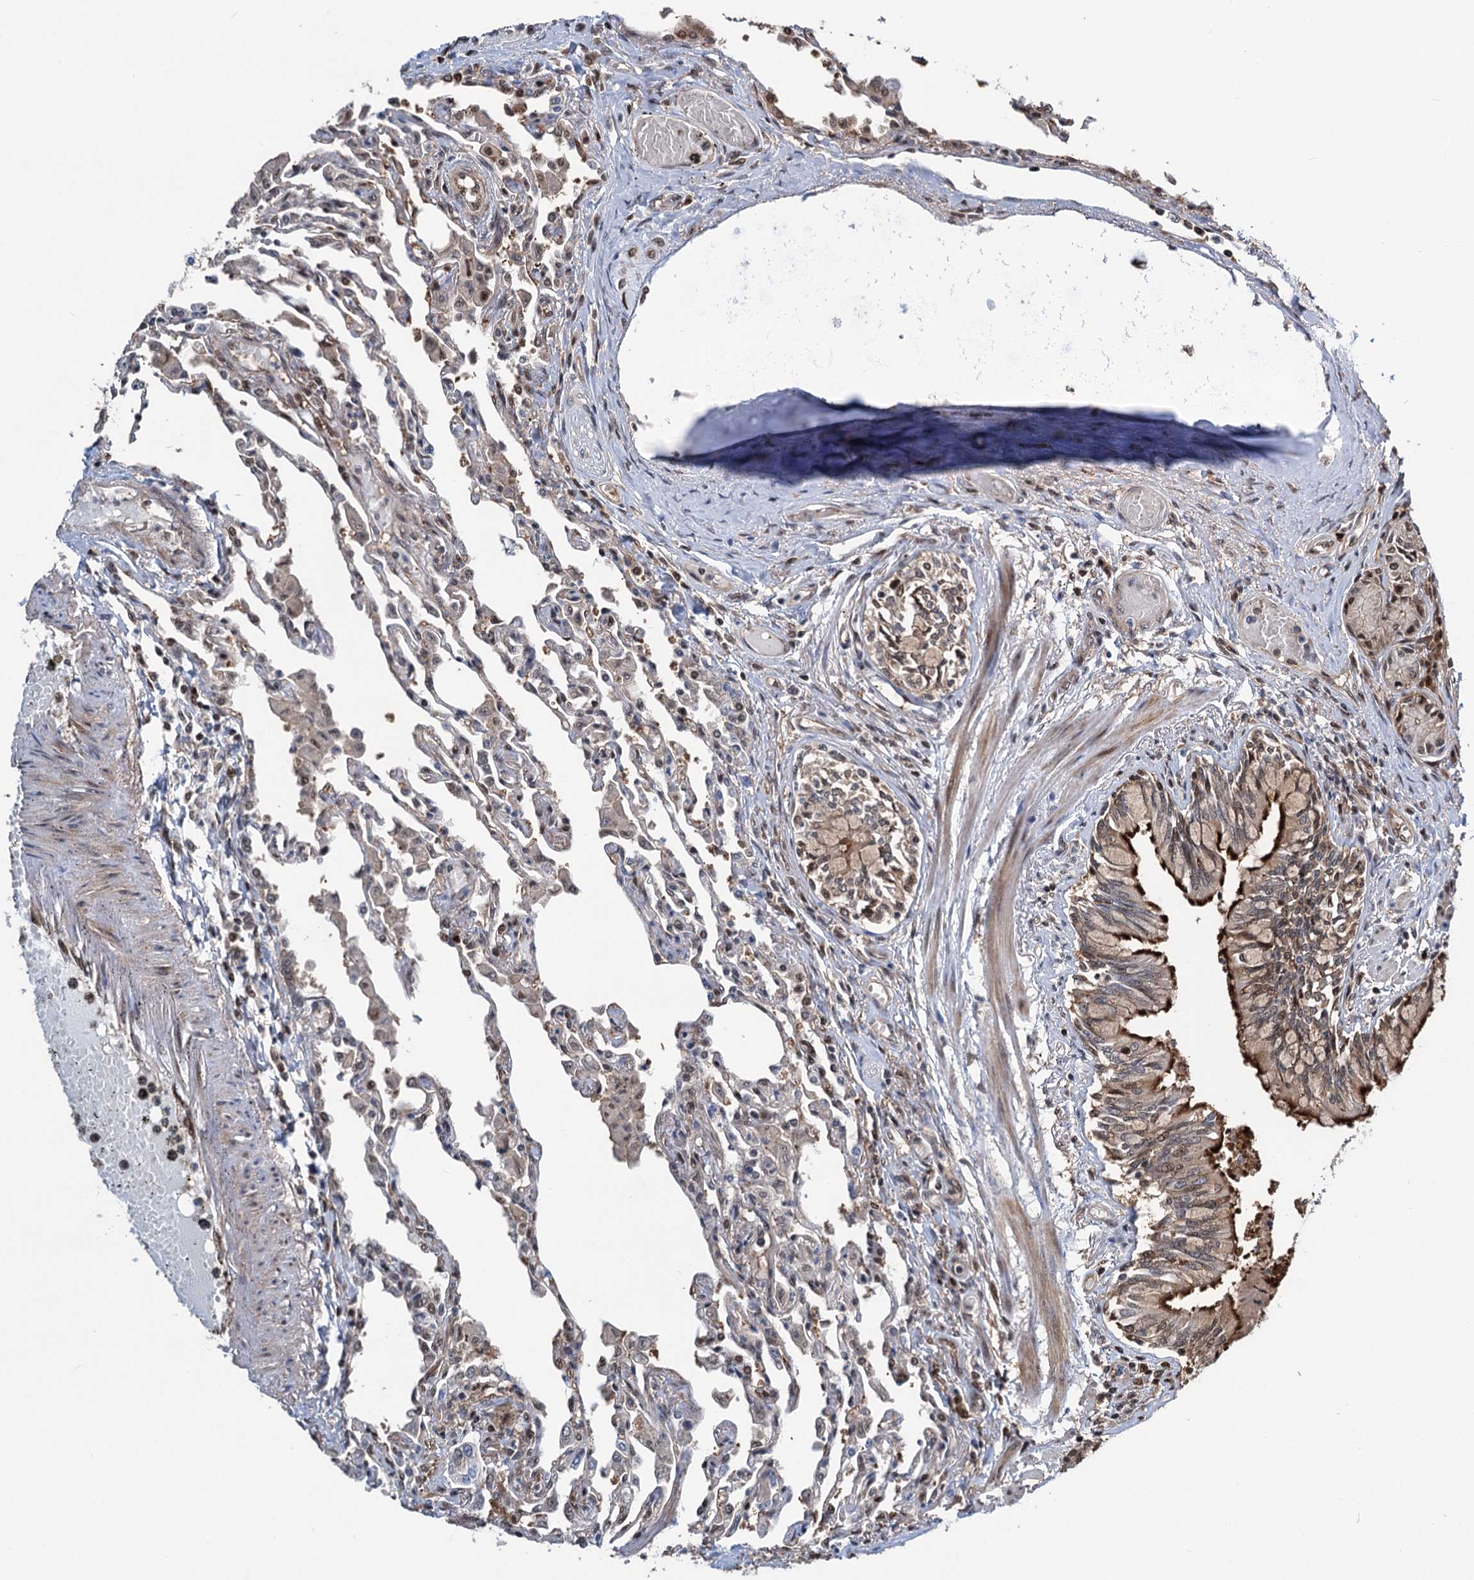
{"staining": {"intensity": "moderate", "quantity": "<25%", "location": "nuclear"}, "tissue": "lung", "cell_type": "Alveolar cells", "image_type": "normal", "snomed": [{"axis": "morphology", "description": "Normal tissue, NOS"}, {"axis": "topography", "description": "Bronchus"}, {"axis": "topography", "description": "Lung"}], "caption": "Lung stained with DAB immunohistochemistry displays low levels of moderate nuclear staining in about <25% of alveolar cells. Ihc stains the protein in brown and the nuclei are stained blue.", "gene": "GPBP1", "patient": {"sex": "female", "age": 49}}